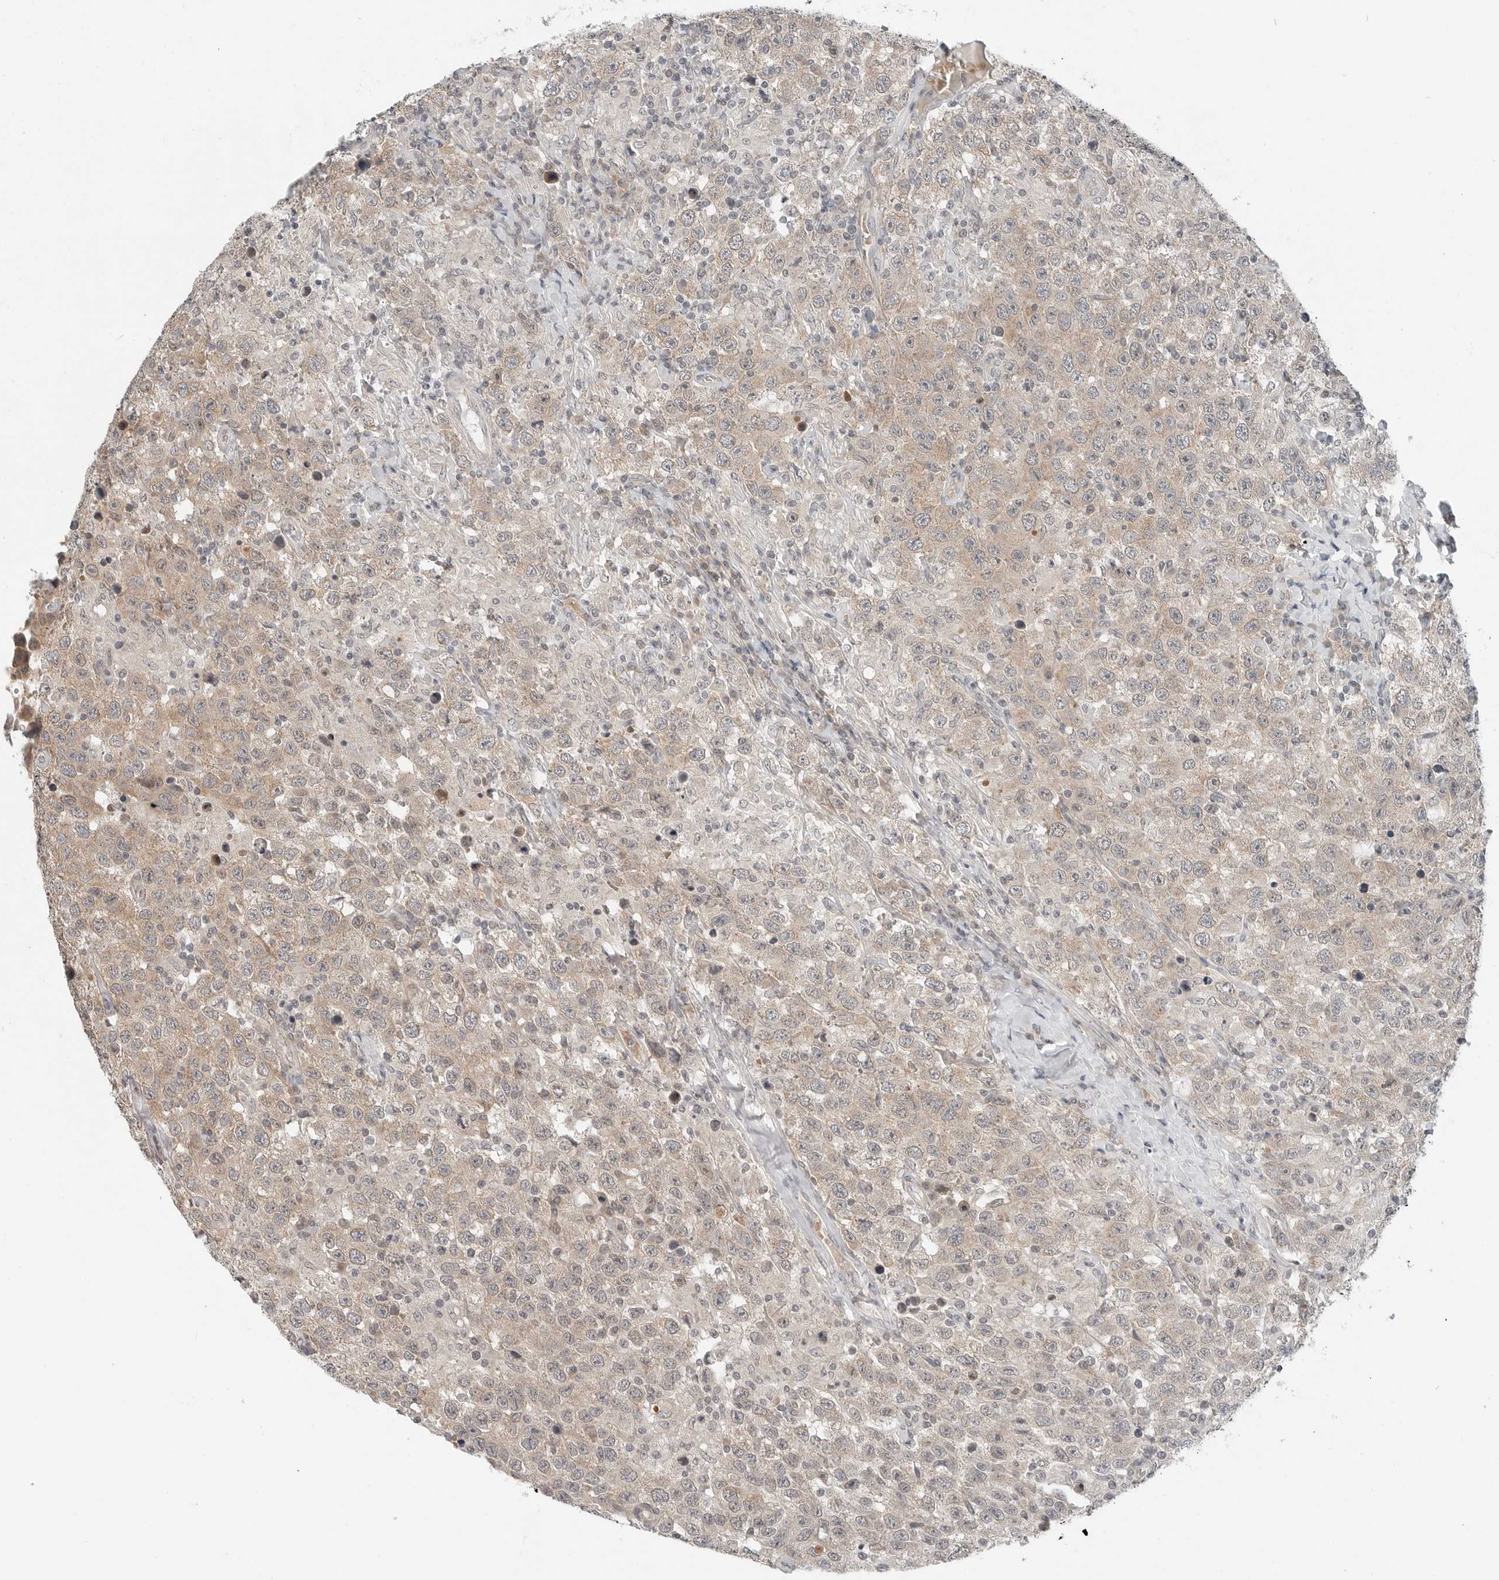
{"staining": {"intensity": "weak", "quantity": "25%-75%", "location": "cytoplasmic/membranous"}, "tissue": "testis cancer", "cell_type": "Tumor cells", "image_type": "cancer", "snomed": [{"axis": "morphology", "description": "Seminoma, NOS"}, {"axis": "topography", "description": "Testis"}], "caption": "Seminoma (testis) stained with a protein marker reveals weak staining in tumor cells.", "gene": "FCRLB", "patient": {"sex": "male", "age": 41}}